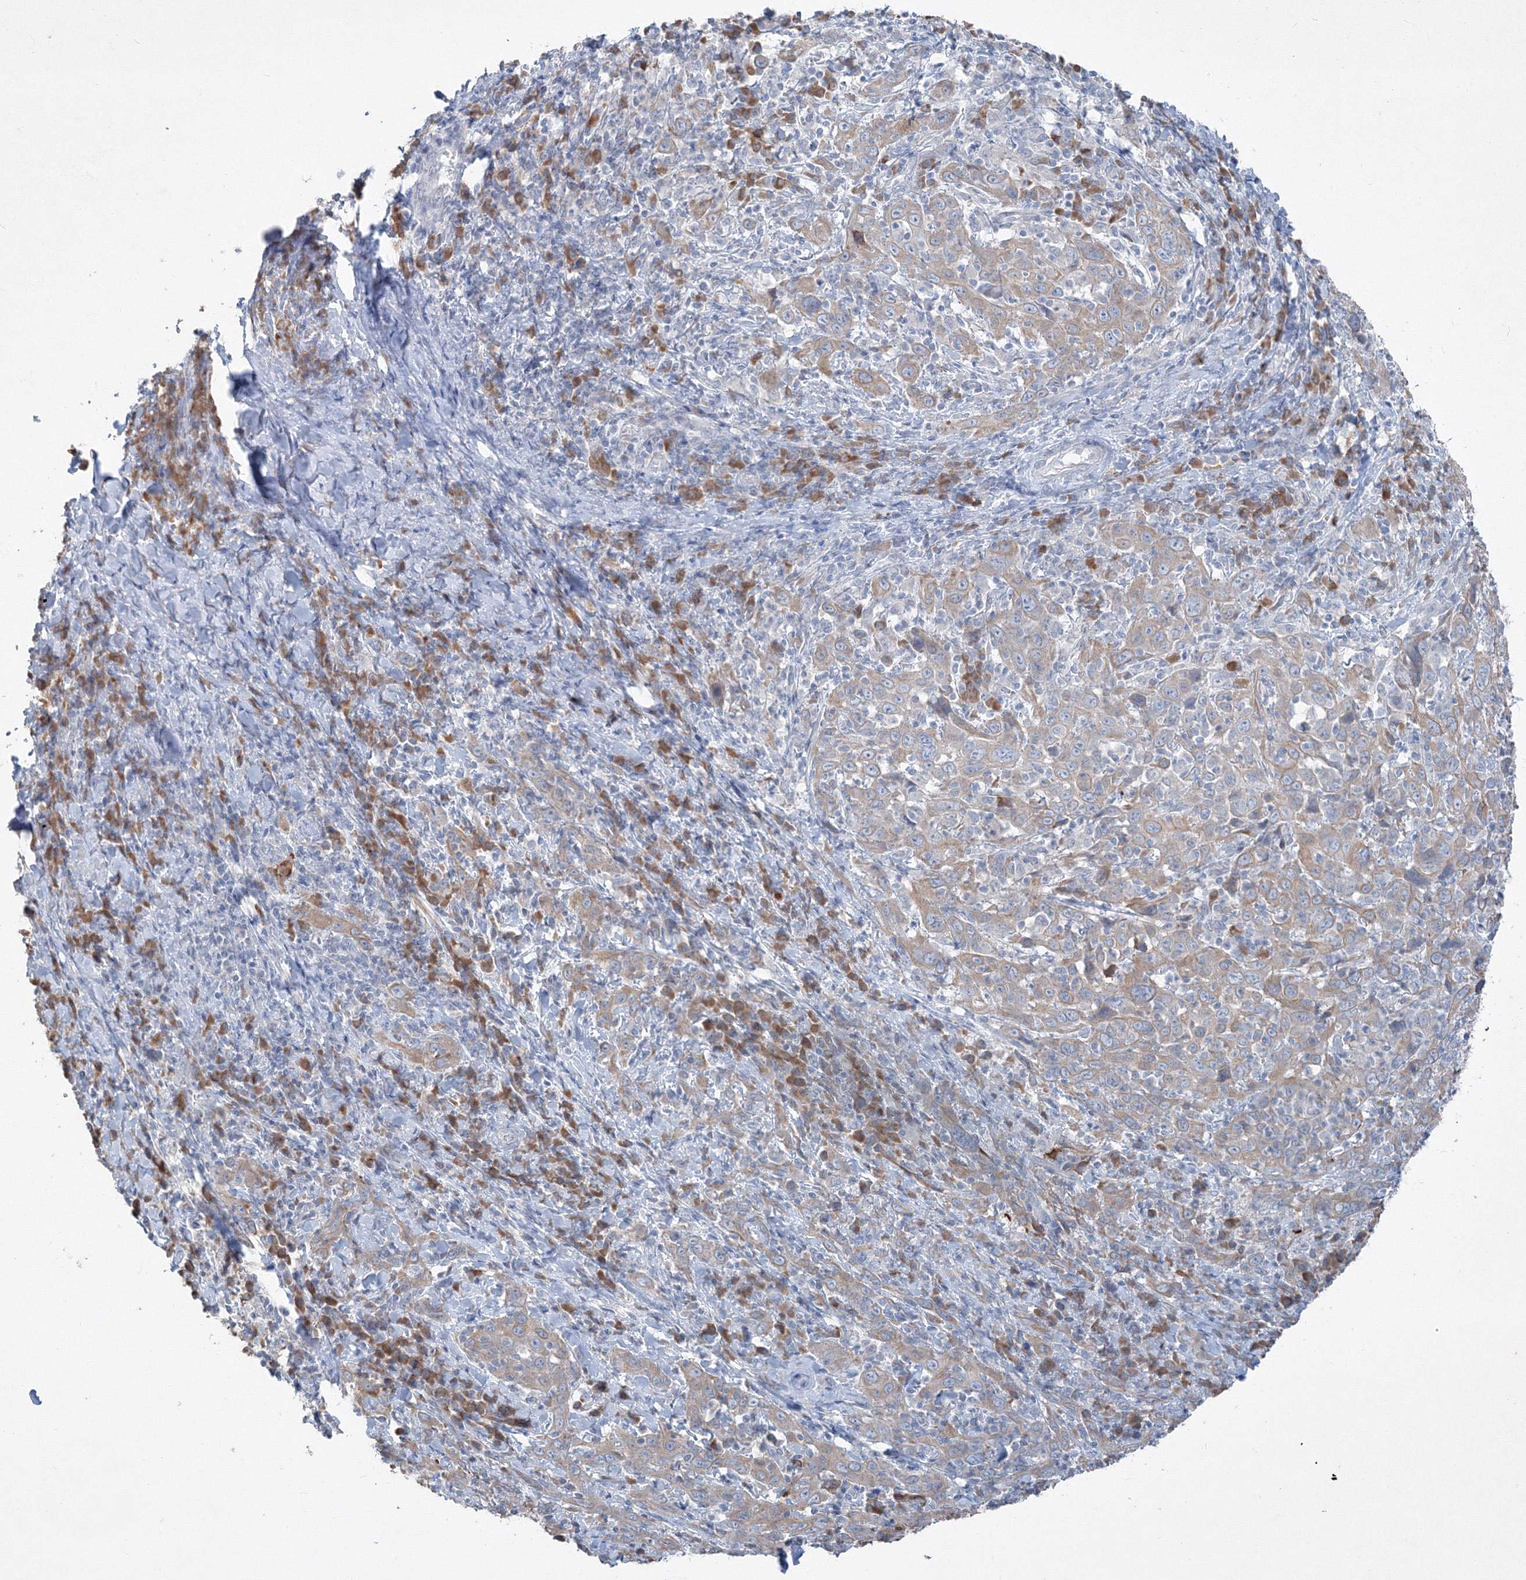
{"staining": {"intensity": "weak", "quantity": "<25%", "location": "cytoplasmic/membranous"}, "tissue": "cervical cancer", "cell_type": "Tumor cells", "image_type": "cancer", "snomed": [{"axis": "morphology", "description": "Squamous cell carcinoma, NOS"}, {"axis": "topography", "description": "Cervix"}], "caption": "Immunohistochemistry (IHC) of cervical cancer (squamous cell carcinoma) exhibits no expression in tumor cells.", "gene": "IFNAR1", "patient": {"sex": "female", "age": 46}}